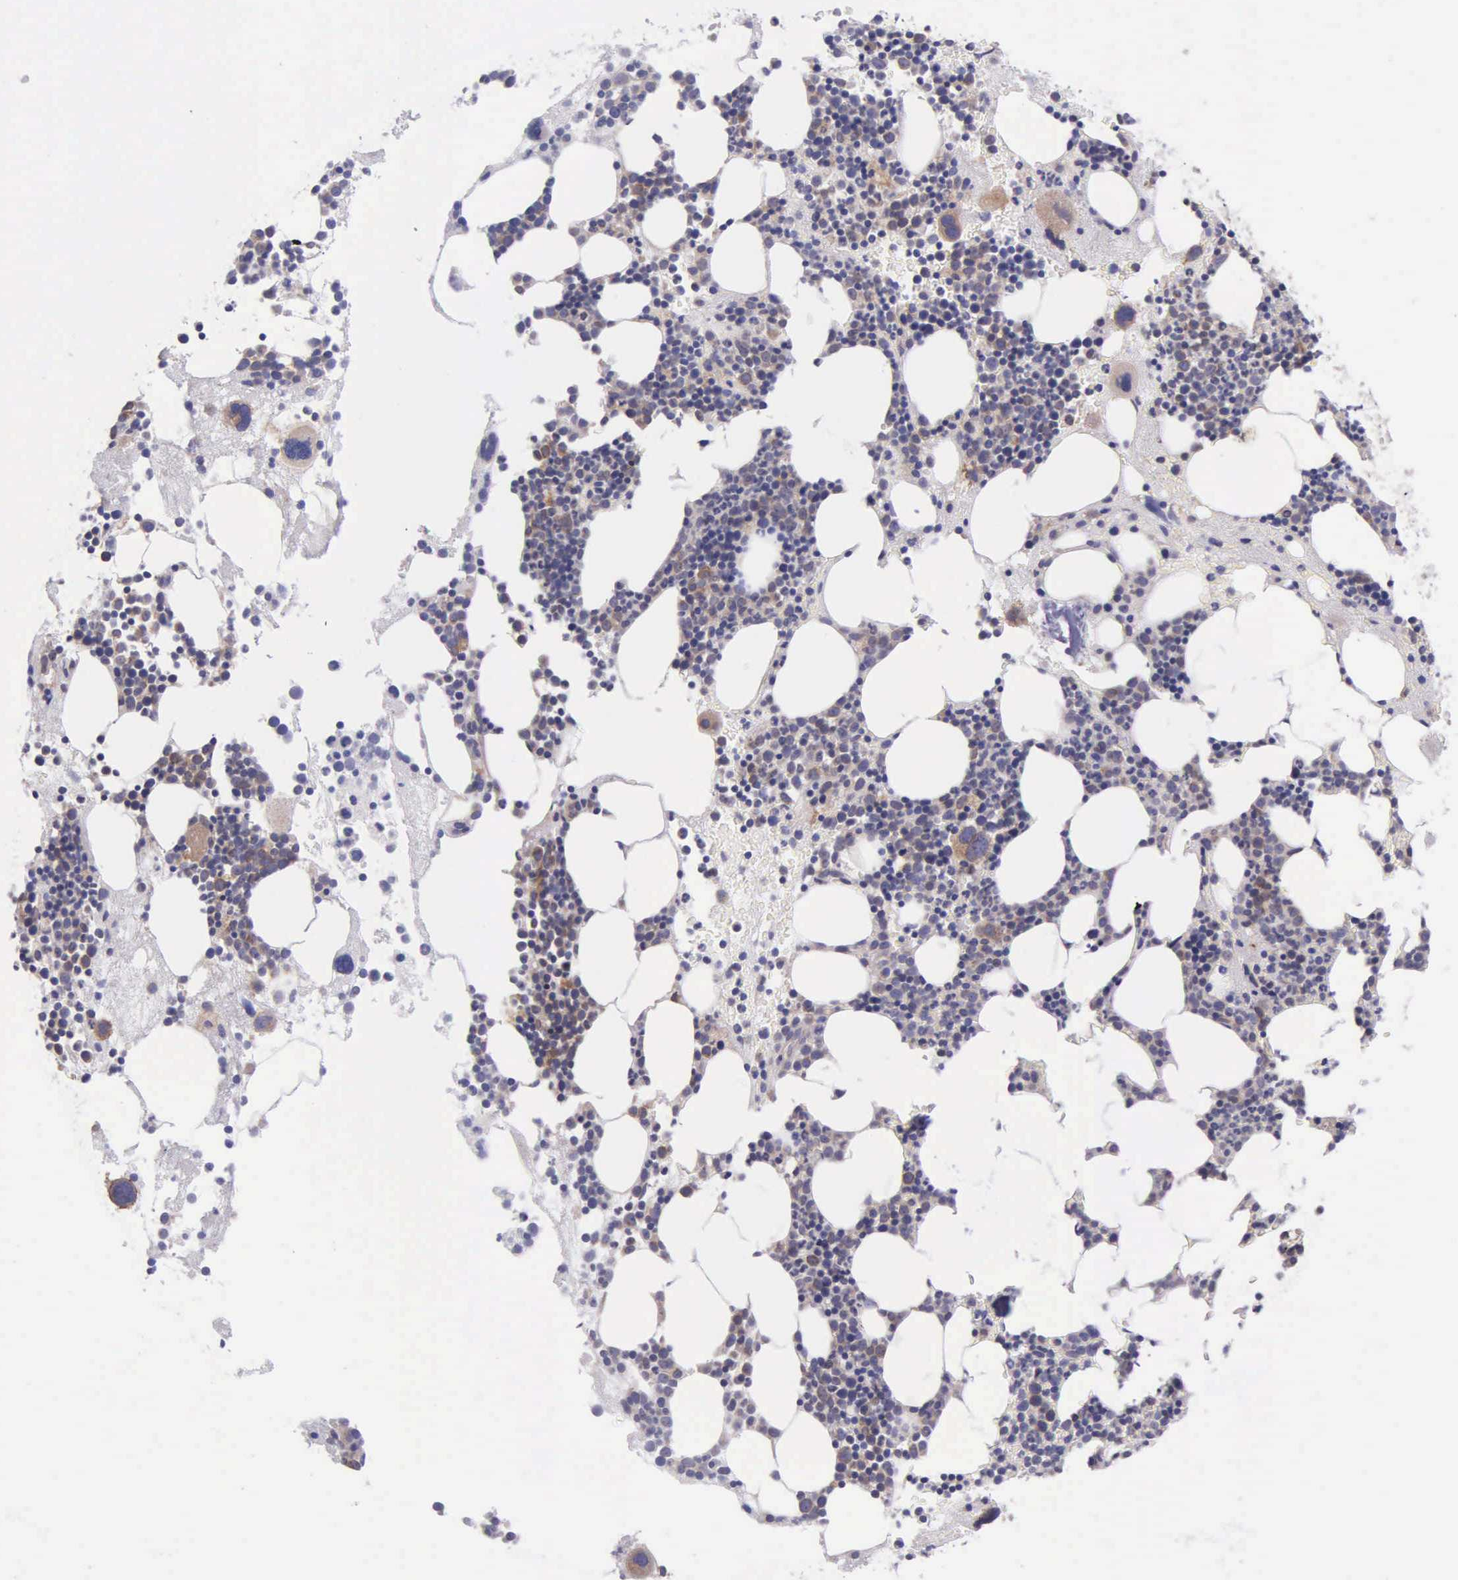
{"staining": {"intensity": "weak", "quantity": "25%-75%", "location": "cytoplasmic/membranous"}, "tissue": "bone marrow", "cell_type": "Hematopoietic cells", "image_type": "normal", "snomed": [{"axis": "morphology", "description": "Normal tissue, NOS"}, {"axis": "topography", "description": "Bone marrow"}], "caption": "Protein staining reveals weak cytoplasmic/membranous staining in approximately 25%-75% of hematopoietic cells in normal bone marrow.", "gene": "NSDHL", "patient": {"sex": "male", "age": 75}}